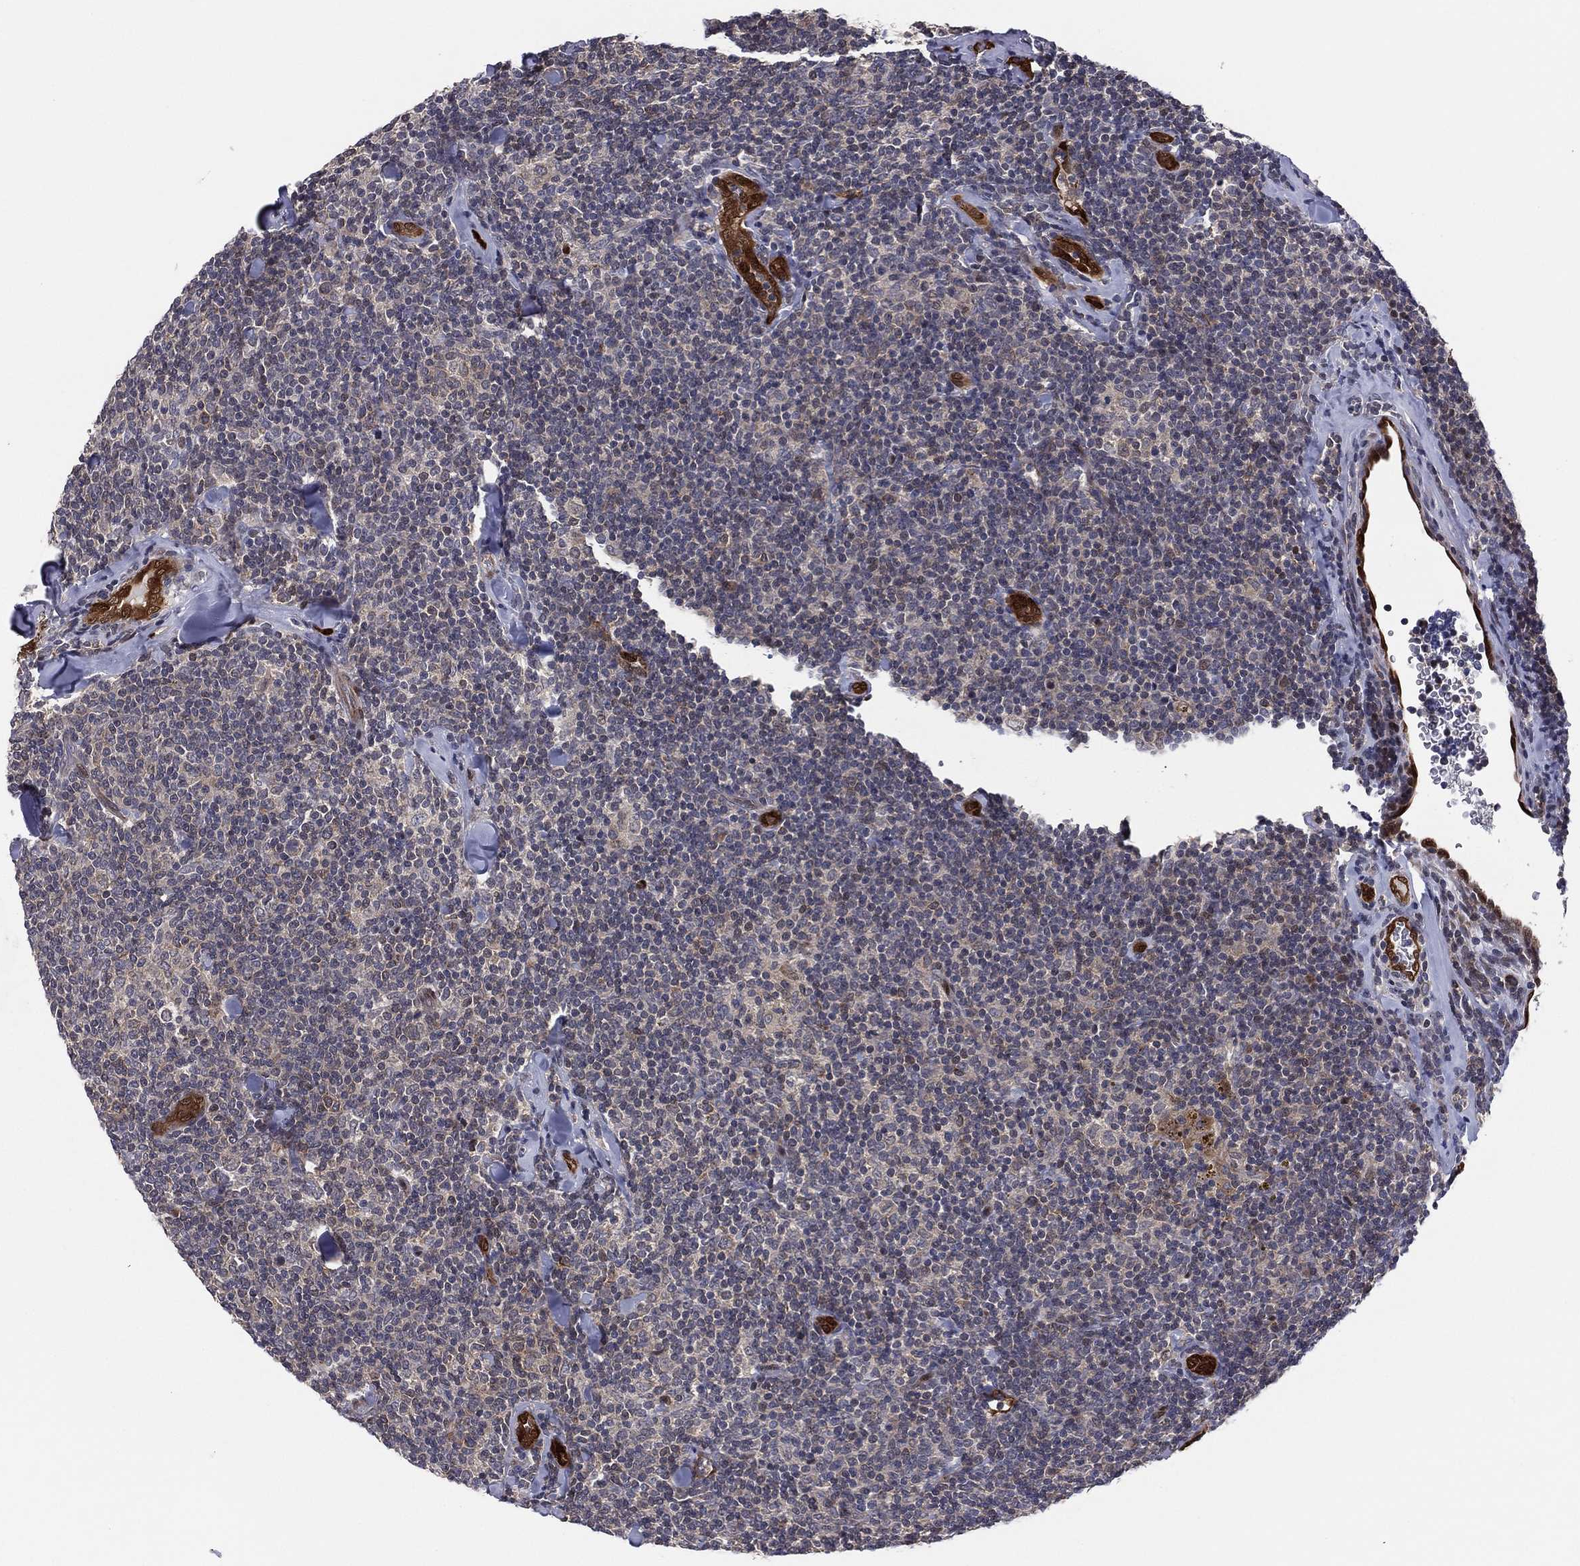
{"staining": {"intensity": "negative", "quantity": "none", "location": "none"}, "tissue": "lymphoma", "cell_type": "Tumor cells", "image_type": "cancer", "snomed": [{"axis": "morphology", "description": "Malignant lymphoma, non-Hodgkin's type, Low grade"}, {"axis": "topography", "description": "Lymph node"}], "caption": "The image demonstrates no staining of tumor cells in malignant lymphoma, non-Hodgkin's type (low-grade).", "gene": "SNCG", "patient": {"sex": "female", "age": 56}}